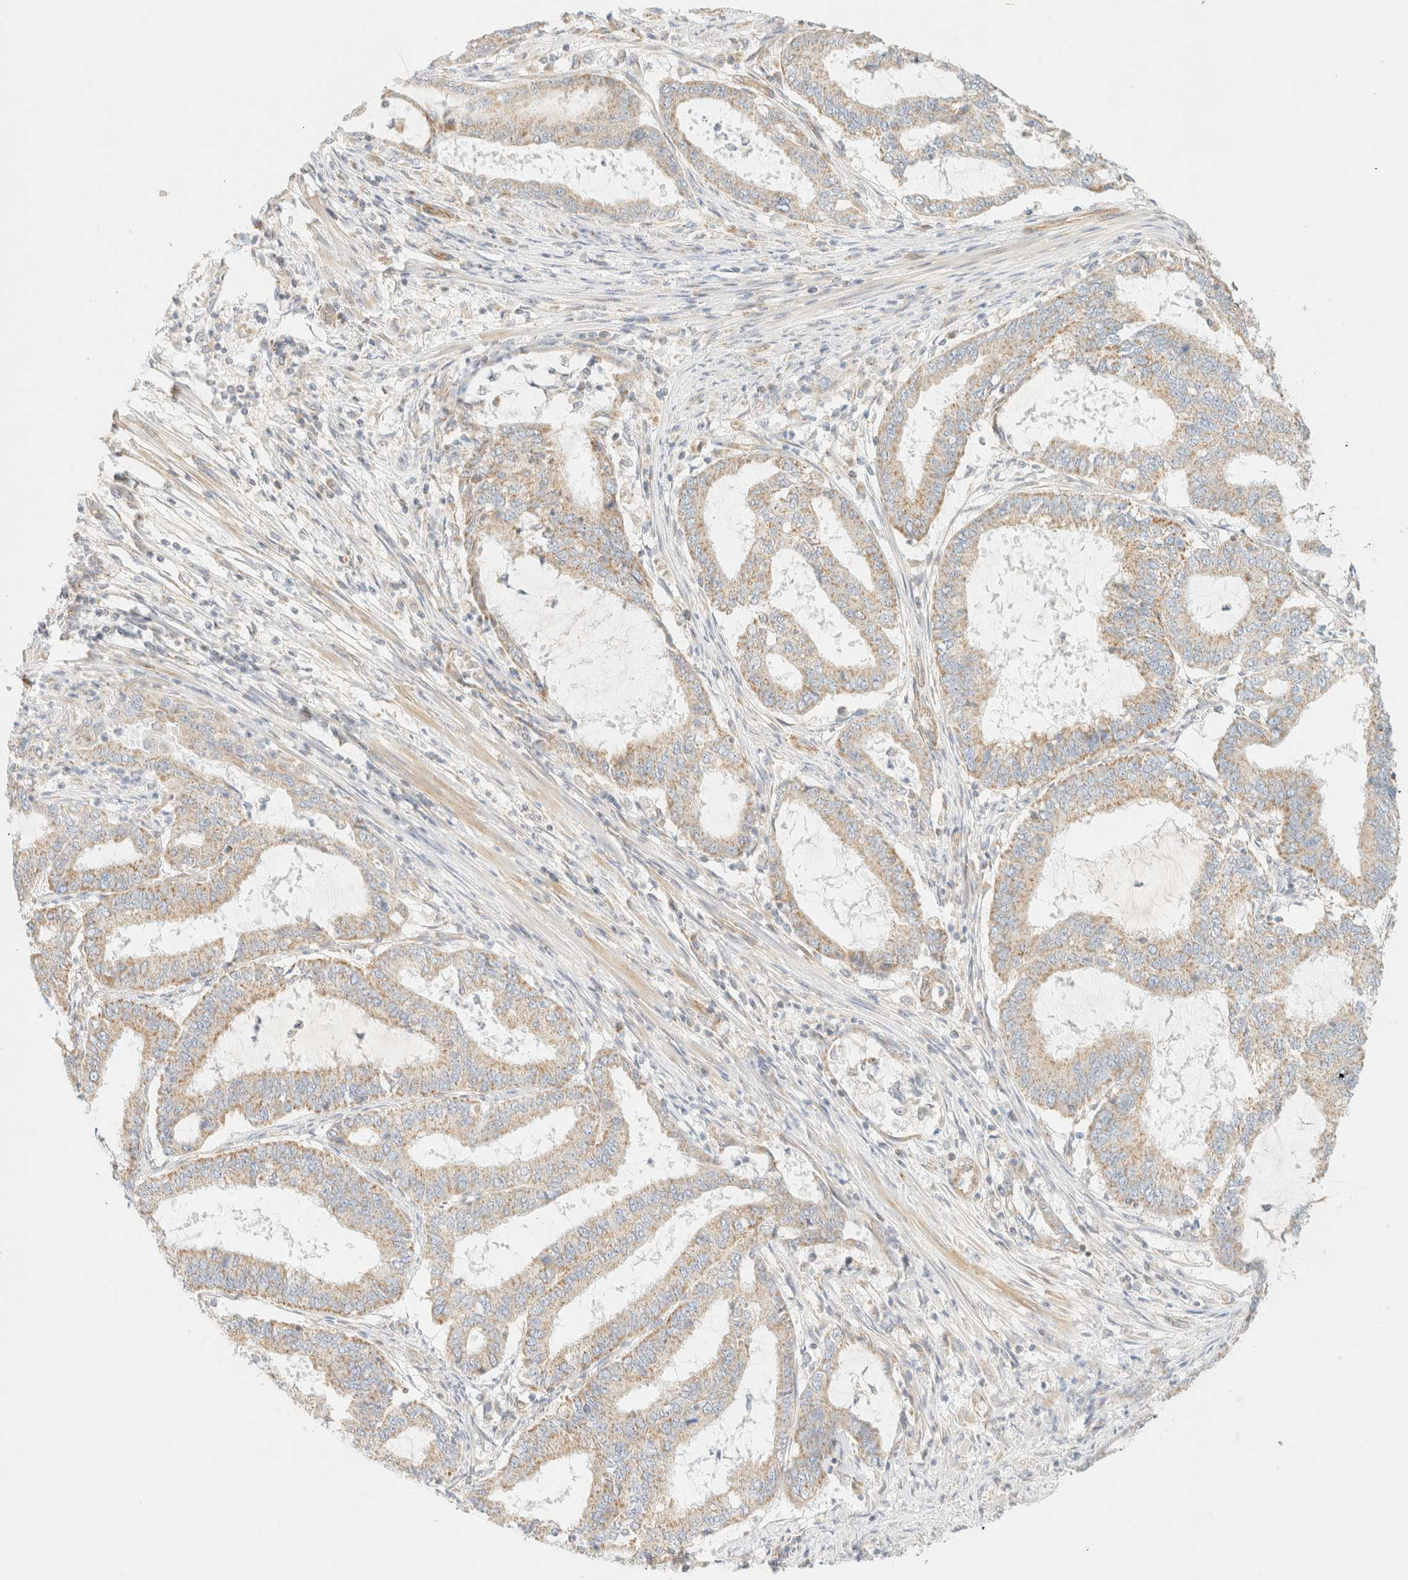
{"staining": {"intensity": "weak", "quantity": ">75%", "location": "cytoplasmic/membranous"}, "tissue": "endometrial cancer", "cell_type": "Tumor cells", "image_type": "cancer", "snomed": [{"axis": "morphology", "description": "Adenocarcinoma, NOS"}, {"axis": "topography", "description": "Endometrium"}], "caption": "Weak cytoplasmic/membranous staining is identified in about >75% of tumor cells in endometrial cancer. (Stains: DAB (3,3'-diaminobenzidine) in brown, nuclei in blue, Microscopy: brightfield microscopy at high magnification).", "gene": "MRM3", "patient": {"sex": "female", "age": 51}}